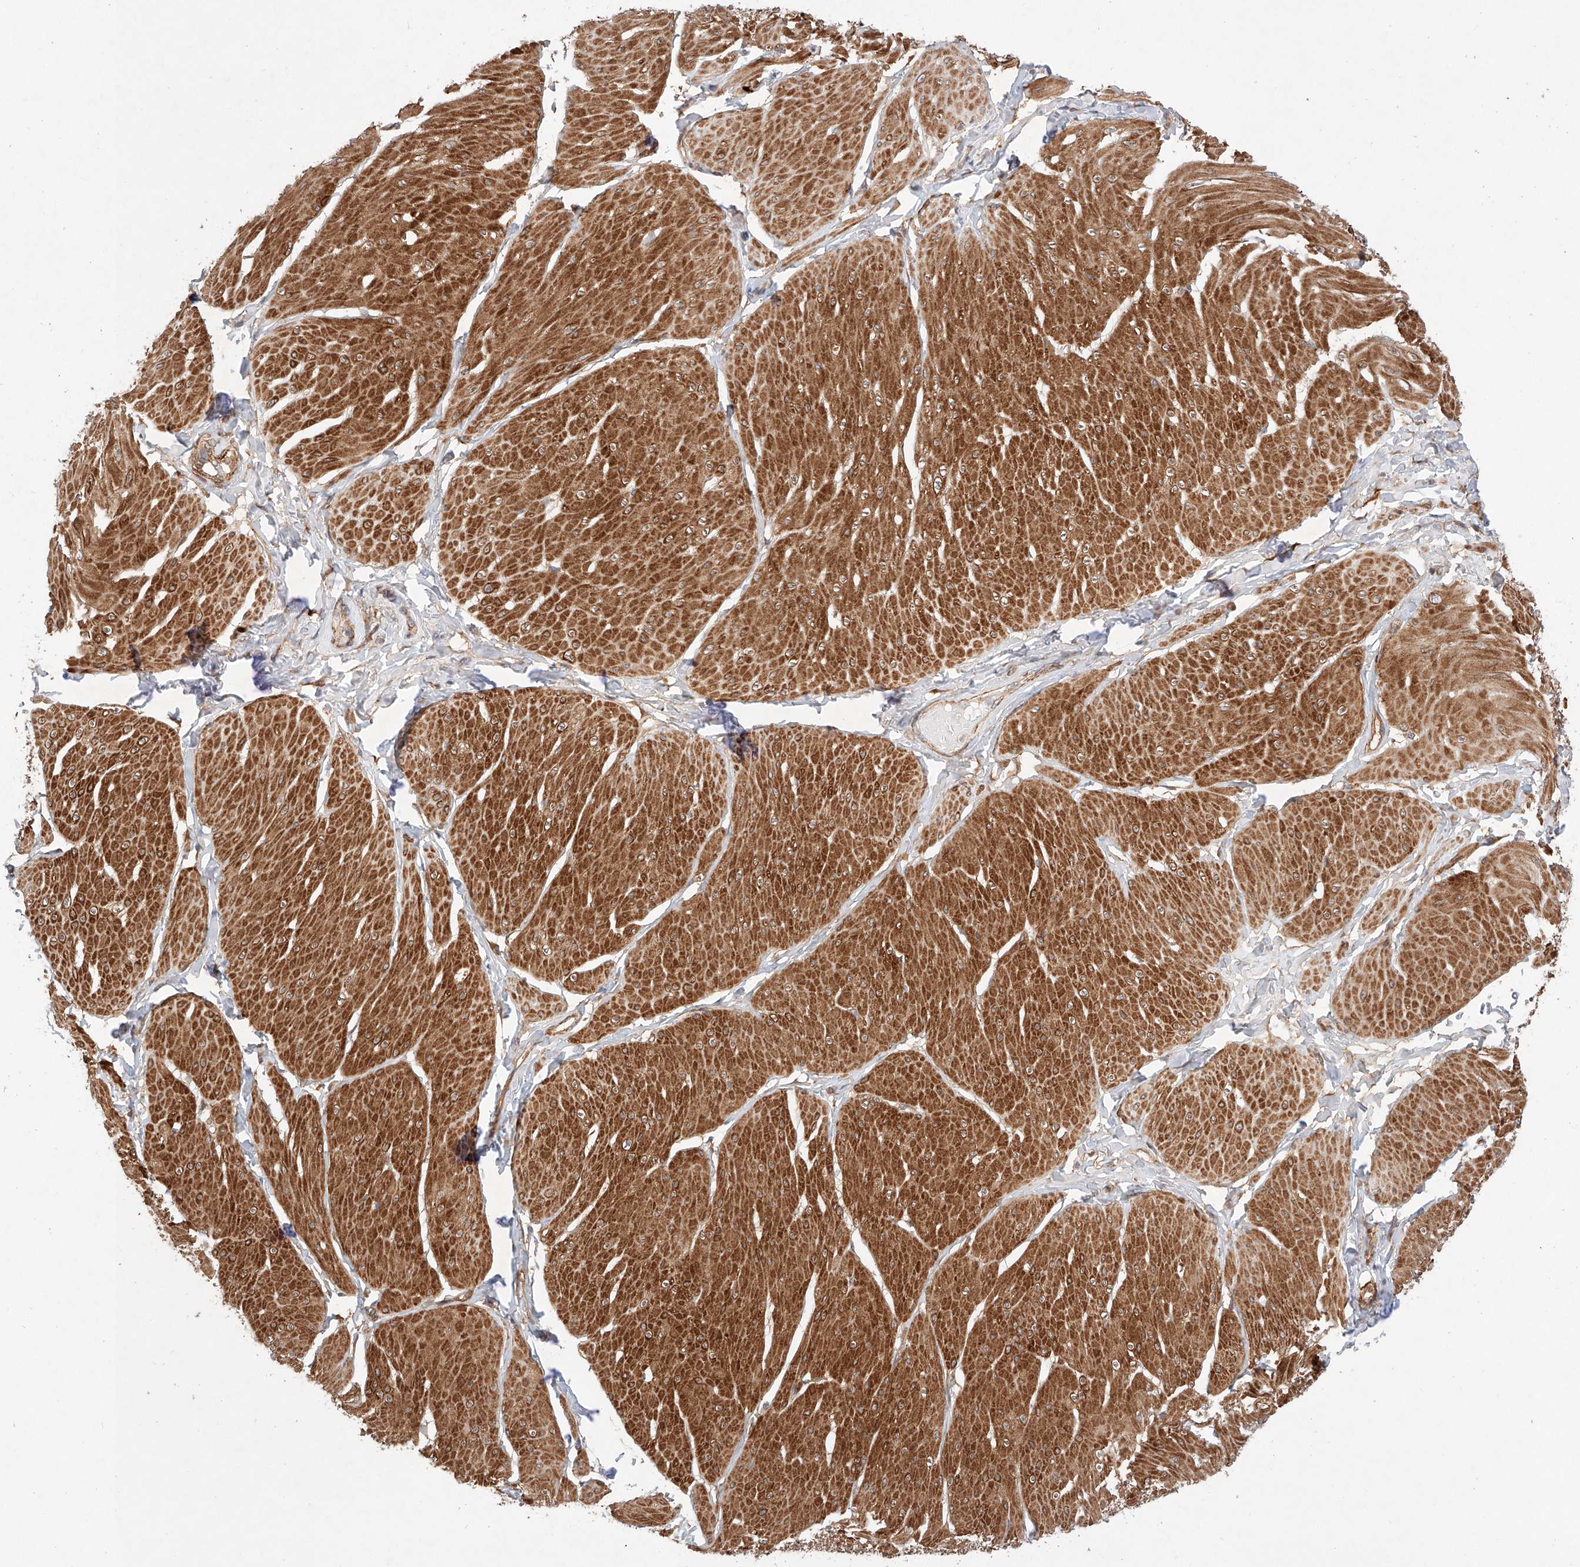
{"staining": {"intensity": "strong", "quantity": ">75%", "location": "cytoplasmic/membranous"}, "tissue": "smooth muscle", "cell_type": "Smooth muscle cells", "image_type": "normal", "snomed": [{"axis": "morphology", "description": "Urothelial carcinoma, High grade"}, {"axis": "topography", "description": "Urinary bladder"}], "caption": "Immunohistochemical staining of benign smooth muscle reveals high levels of strong cytoplasmic/membranous staining in about >75% of smooth muscle cells.", "gene": "RAB23", "patient": {"sex": "male", "age": 46}}